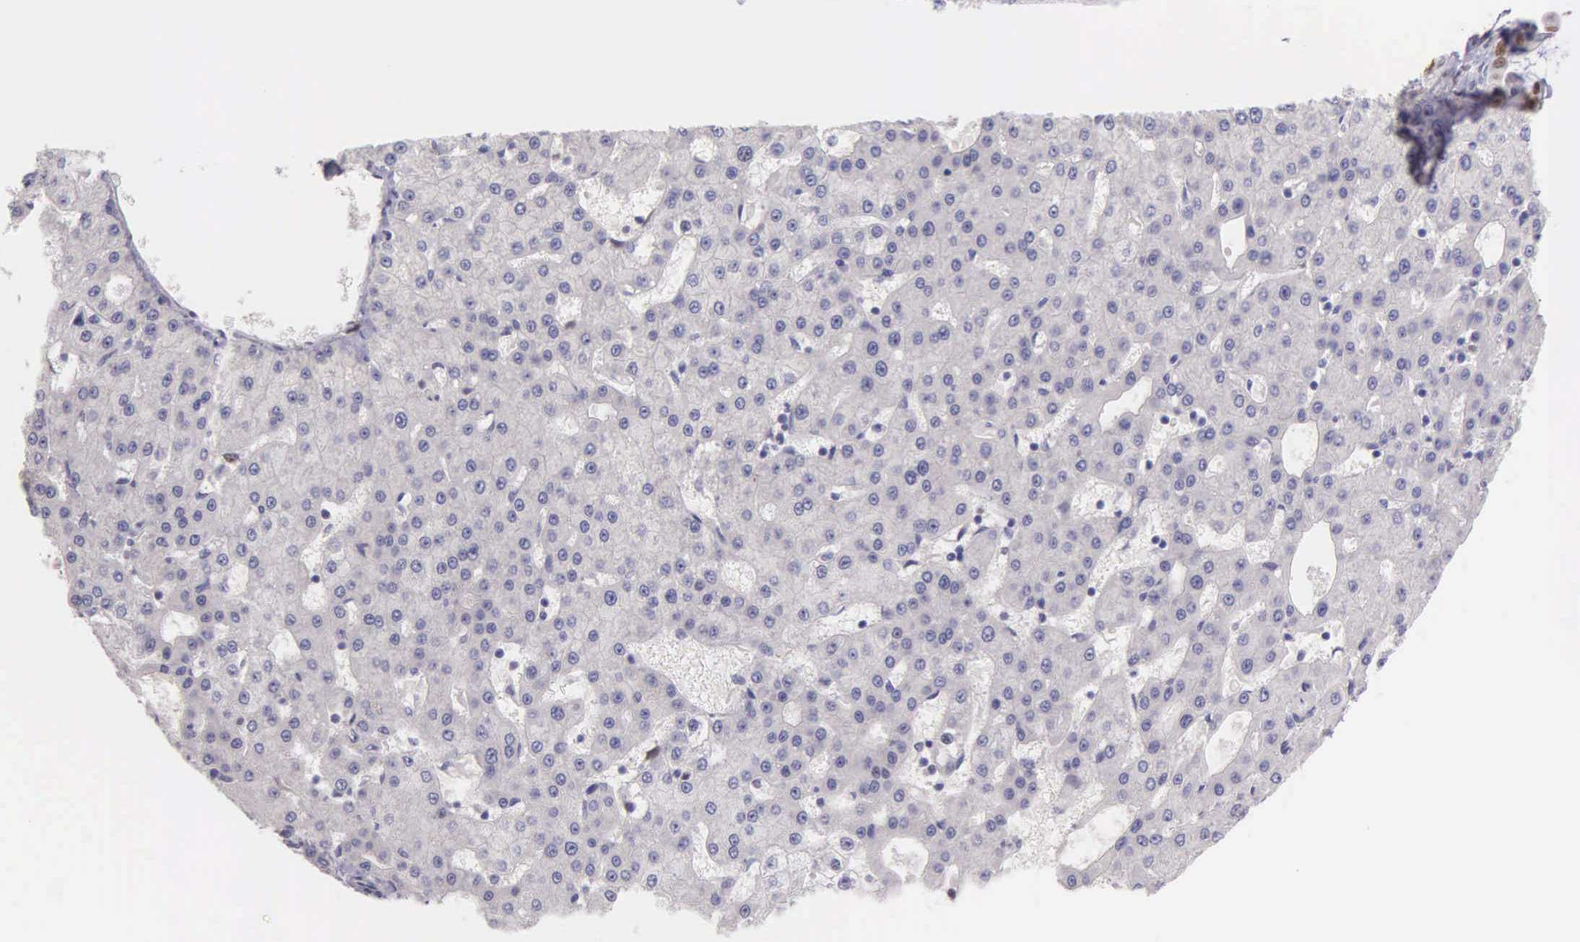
{"staining": {"intensity": "negative", "quantity": "none", "location": "none"}, "tissue": "liver cancer", "cell_type": "Tumor cells", "image_type": "cancer", "snomed": [{"axis": "morphology", "description": "Carcinoma, Hepatocellular, NOS"}, {"axis": "topography", "description": "Liver"}], "caption": "Immunohistochemical staining of human hepatocellular carcinoma (liver) displays no significant staining in tumor cells.", "gene": "MCM5", "patient": {"sex": "male", "age": 47}}